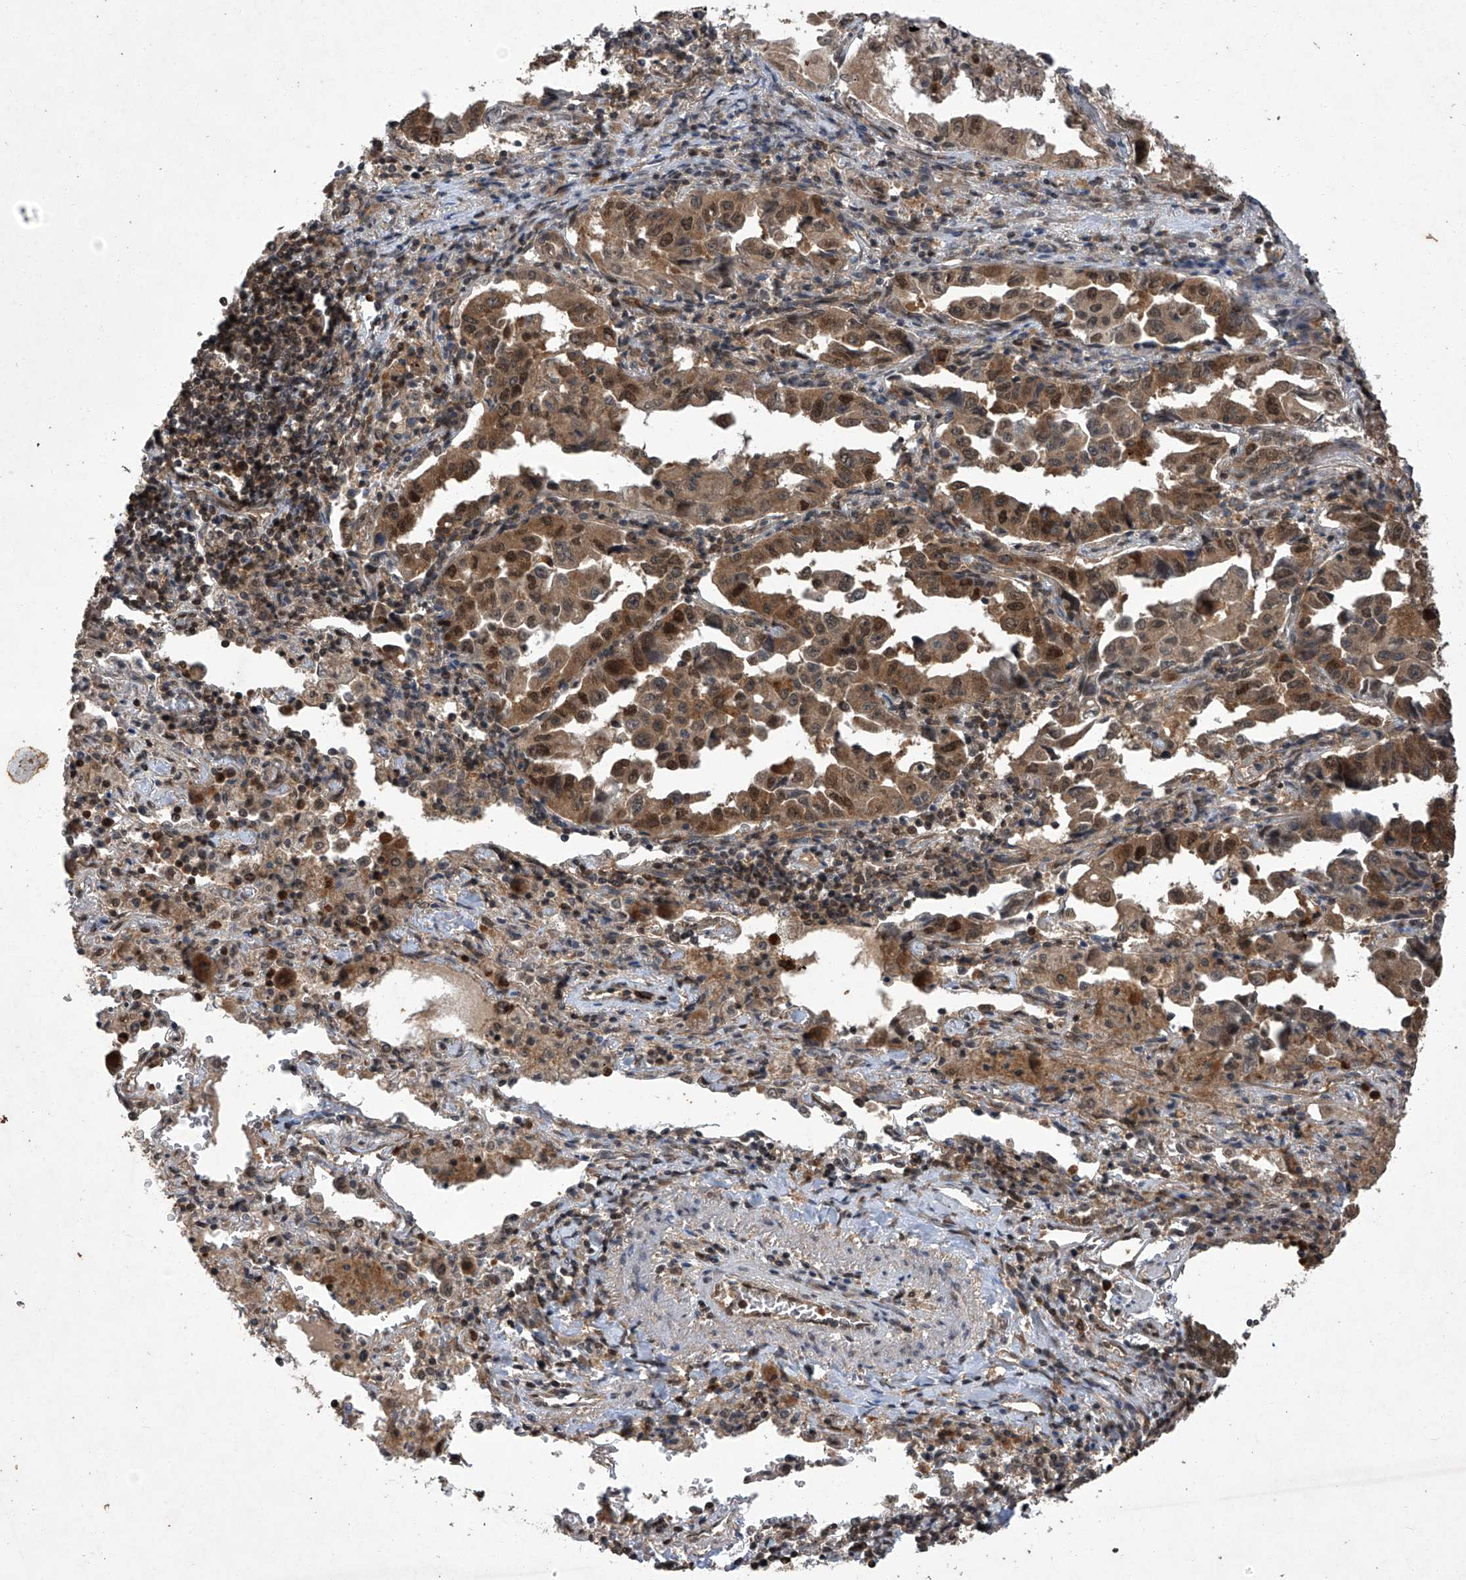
{"staining": {"intensity": "strong", "quantity": ">75%", "location": "cytoplasmic/membranous,nuclear"}, "tissue": "lung cancer", "cell_type": "Tumor cells", "image_type": "cancer", "snomed": [{"axis": "morphology", "description": "Adenocarcinoma, NOS"}, {"axis": "topography", "description": "Lung"}], "caption": "Strong cytoplasmic/membranous and nuclear expression is present in approximately >75% of tumor cells in lung cancer. (brown staining indicates protein expression, while blue staining denotes nuclei).", "gene": "TSNAX", "patient": {"sex": "female", "age": 51}}